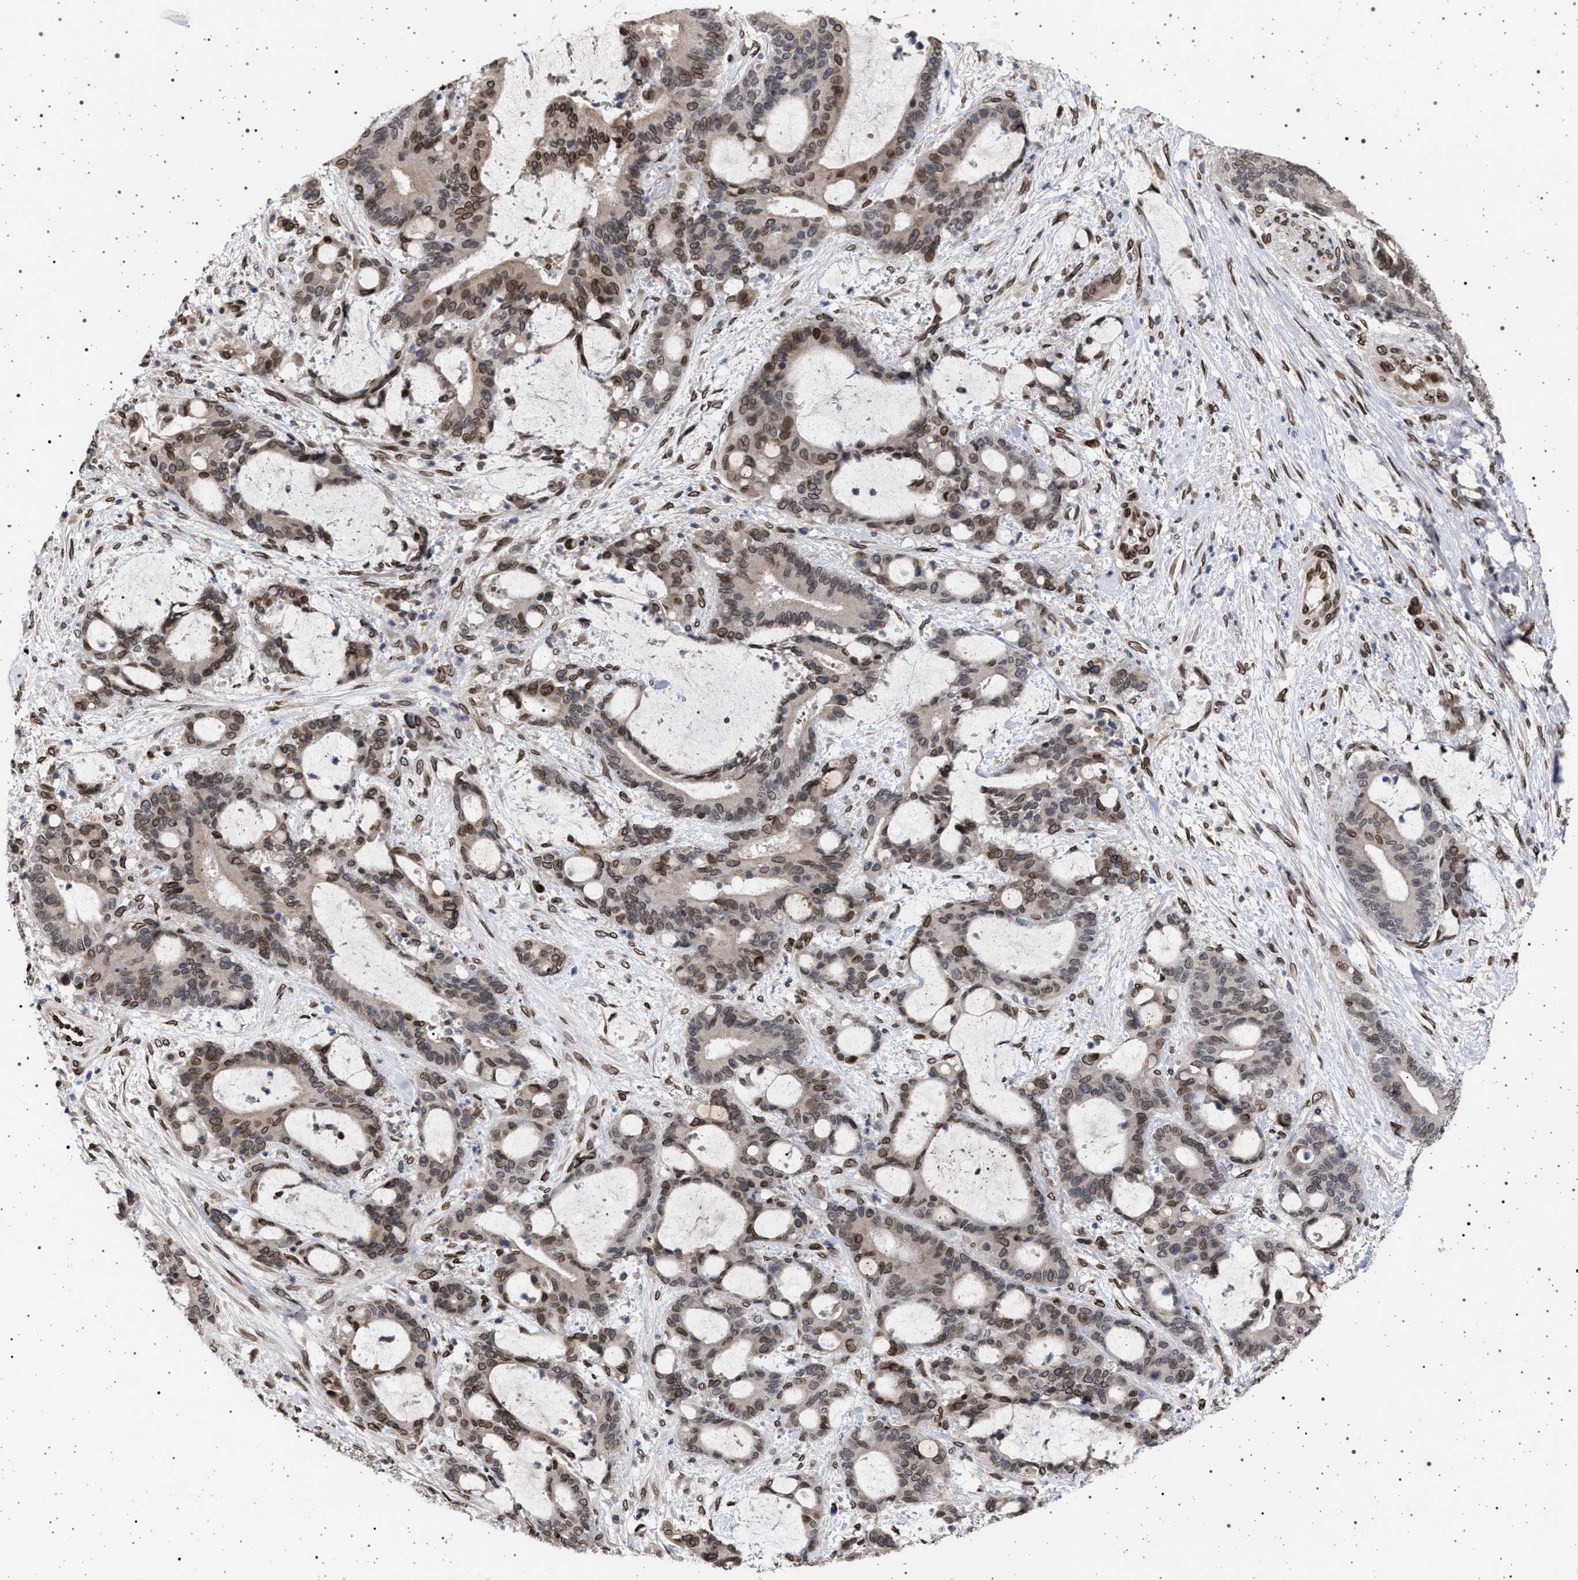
{"staining": {"intensity": "moderate", "quantity": "25%-75%", "location": "cytoplasmic/membranous,nuclear"}, "tissue": "liver cancer", "cell_type": "Tumor cells", "image_type": "cancer", "snomed": [{"axis": "morphology", "description": "Normal tissue, NOS"}, {"axis": "morphology", "description": "Cholangiocarcinoma"}, {"axis": "topography", "description": "Liver"}, {"axis": "topography", "description": "Peripheral nerve tissue"}], "caption": "Protein staining of liver cholangiocarcinoma tissue demonstrates moderate cytoplasmic/membranous and nuclear staining in approximately 25%-75% of tumor cells.", "gene": "ING2", "patient": {"sex": "female", "age": 73}}